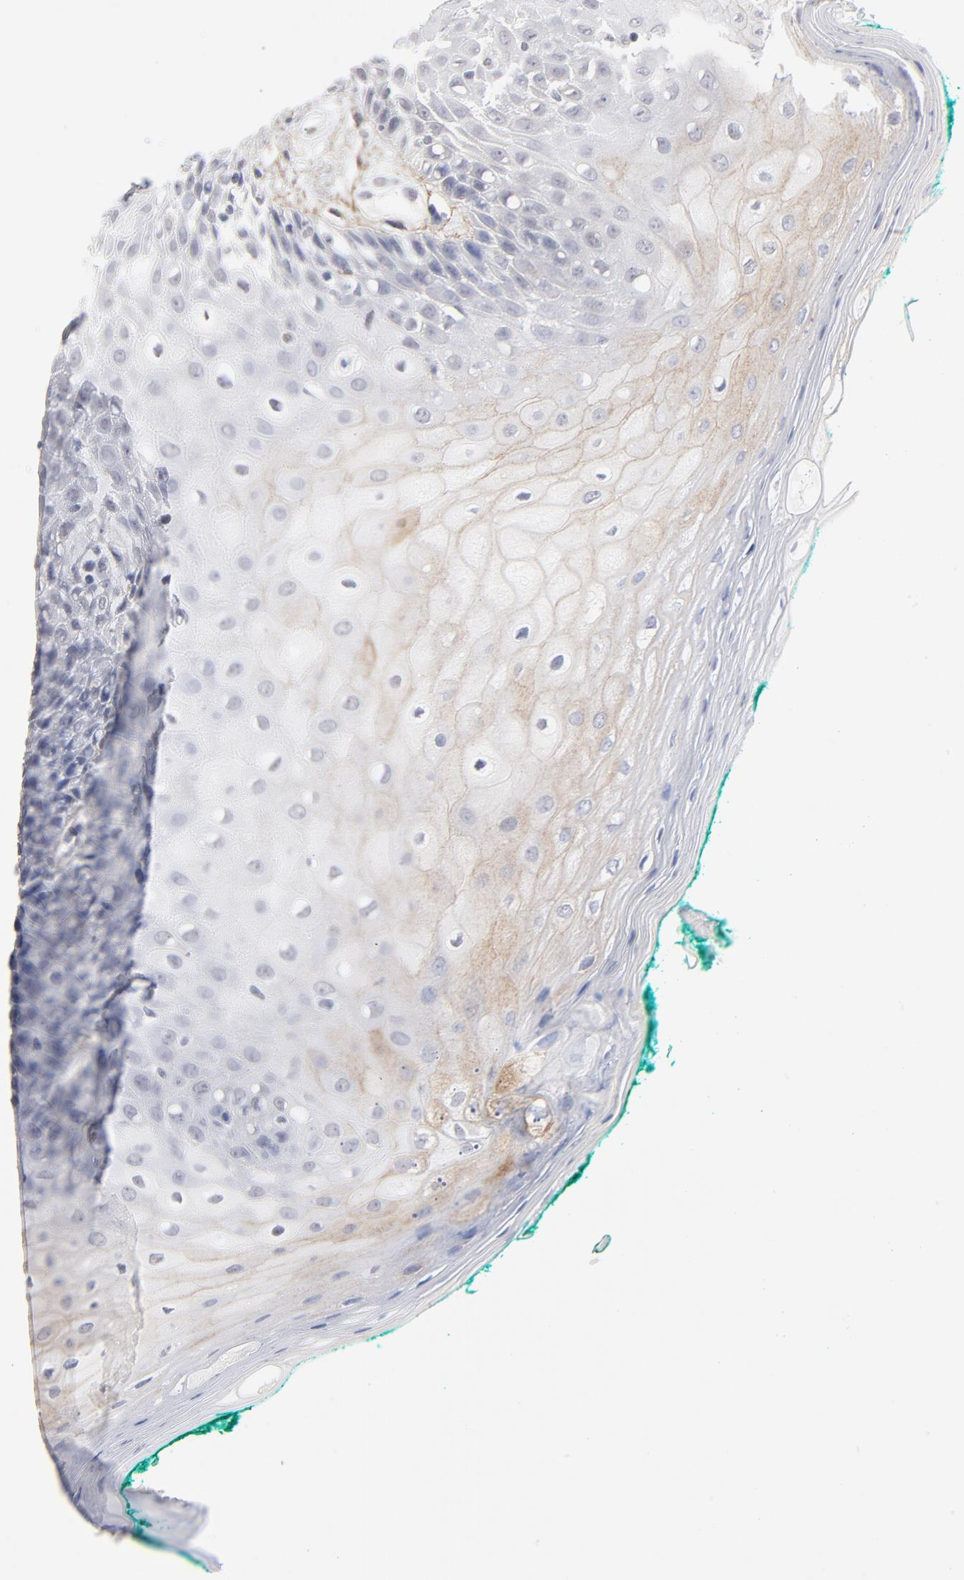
{"staining": {"intensity": "weak", "quantity": "<25%", "location": "cytoplasmic/membranous"}, "tissue": "oral mucosa", "cell_type": "Squamous epithelial cells", "image_type": "normal", "snomed": [{"axis": "morphology", "description": "Normal tissue, NOS"}, {"axis": "morphology", "description": "Squamous cell carcinoma, NOS"}, {"axis": "topography", "description": "Skeletal muscle"}, {"axis": "topography", "description": "Oral tissue"}, {"axis": "topography", "description": "Head-Neck"}], "caption": "This is an IHC photomicrograph of normal human oral mucosa. There is no staining in squamous epithelial cells.", "gene": "LTBP2", "patient": {"sex": "female", "age": 84}}